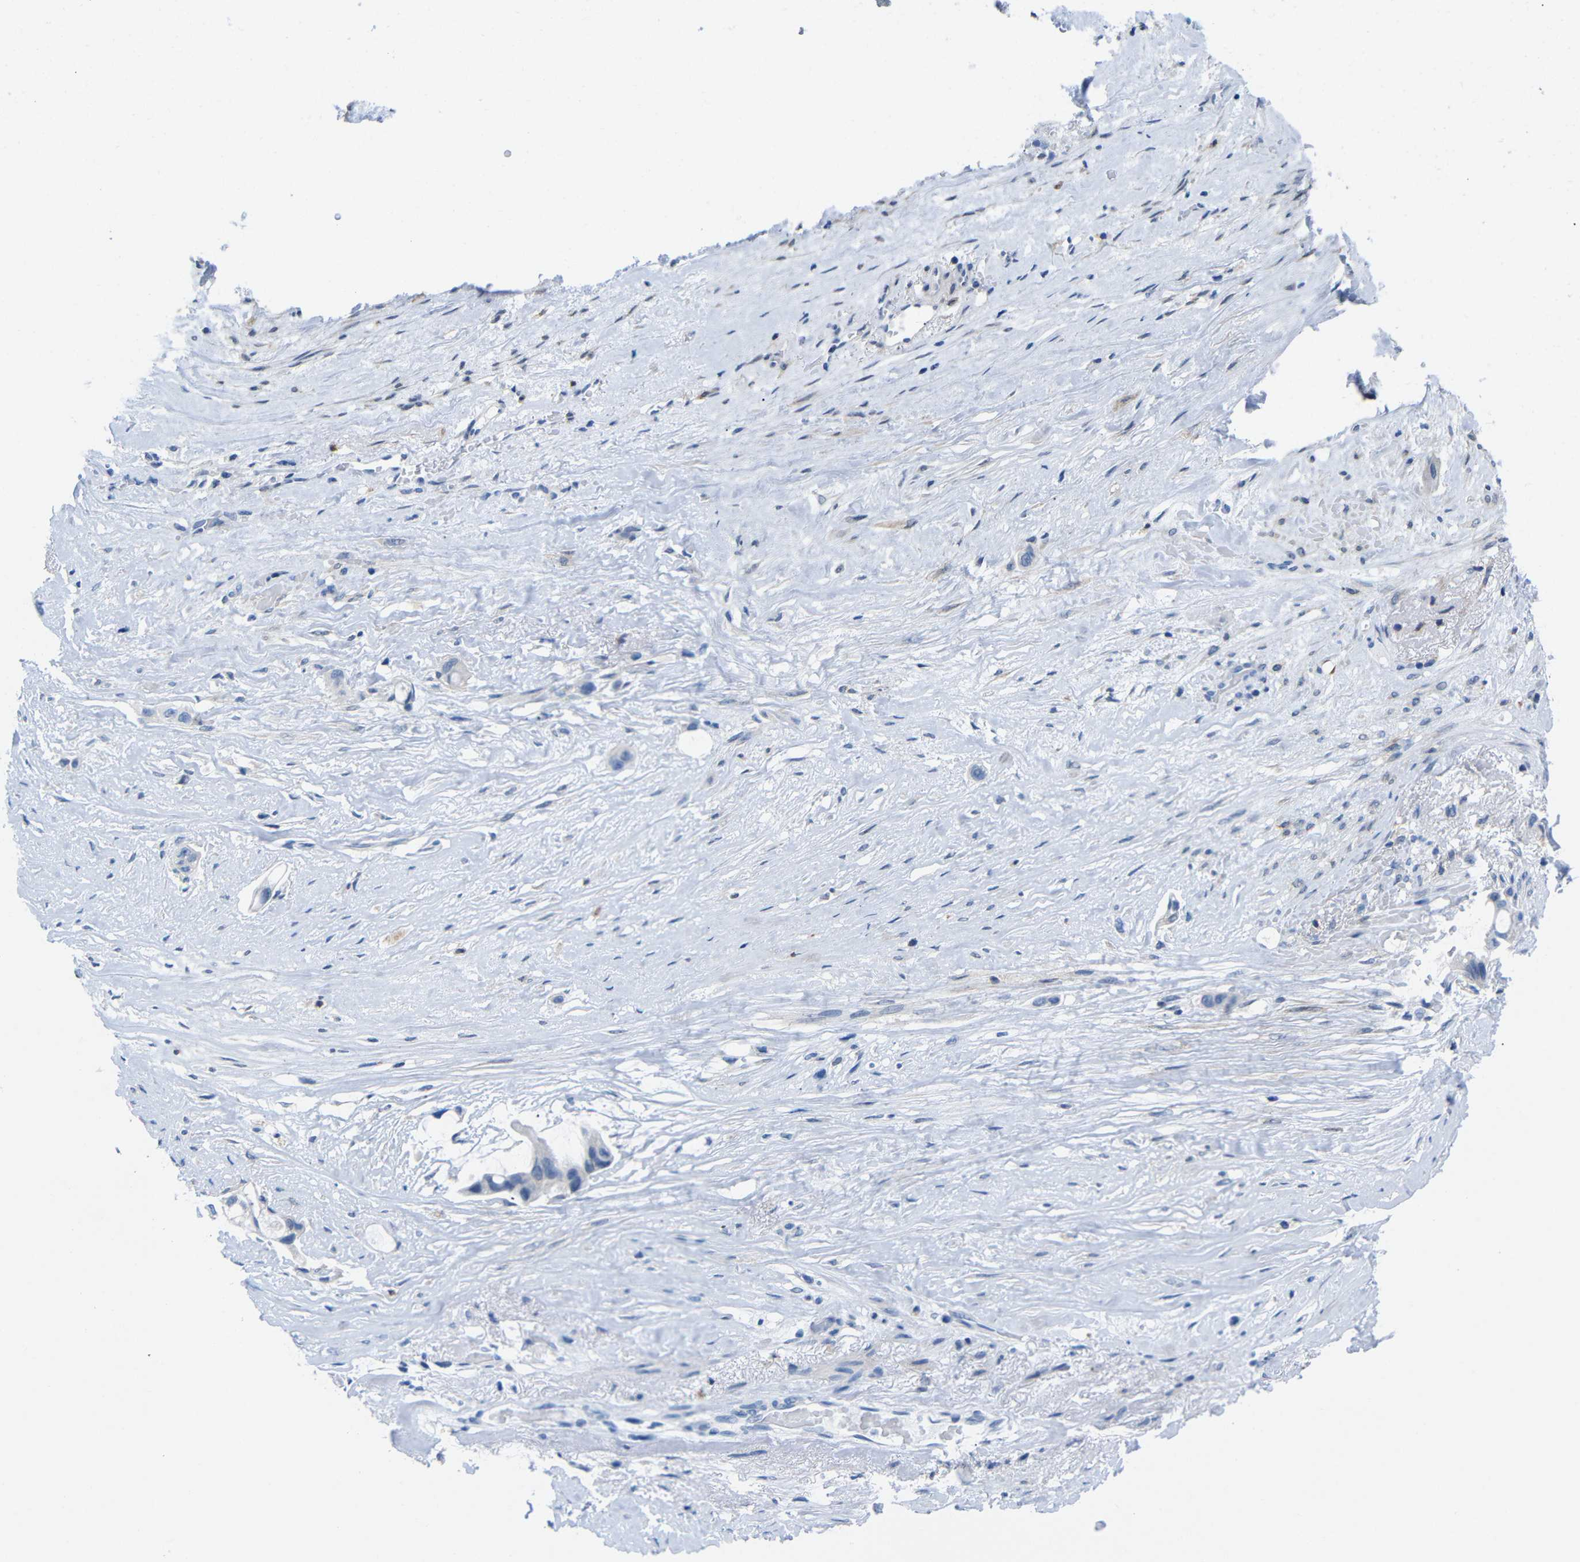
{"staining": {"intensity": "negative", "quantity": "none", "location": "none"}, "tissue": "liver cancer", "cell_type": "Tumor cells", "image_type": "cancer", "snomed": [{"axis": "morphology", "description": "Cholangiocarcinoma"}, {"axis": "topography", "description": "Liver"}], "caption": "There is no significant positivity in tumor cells of liver cholangiocarcinoma.", "gene": "PEBP1", "patient": {"sex": "female", "age": 65}}